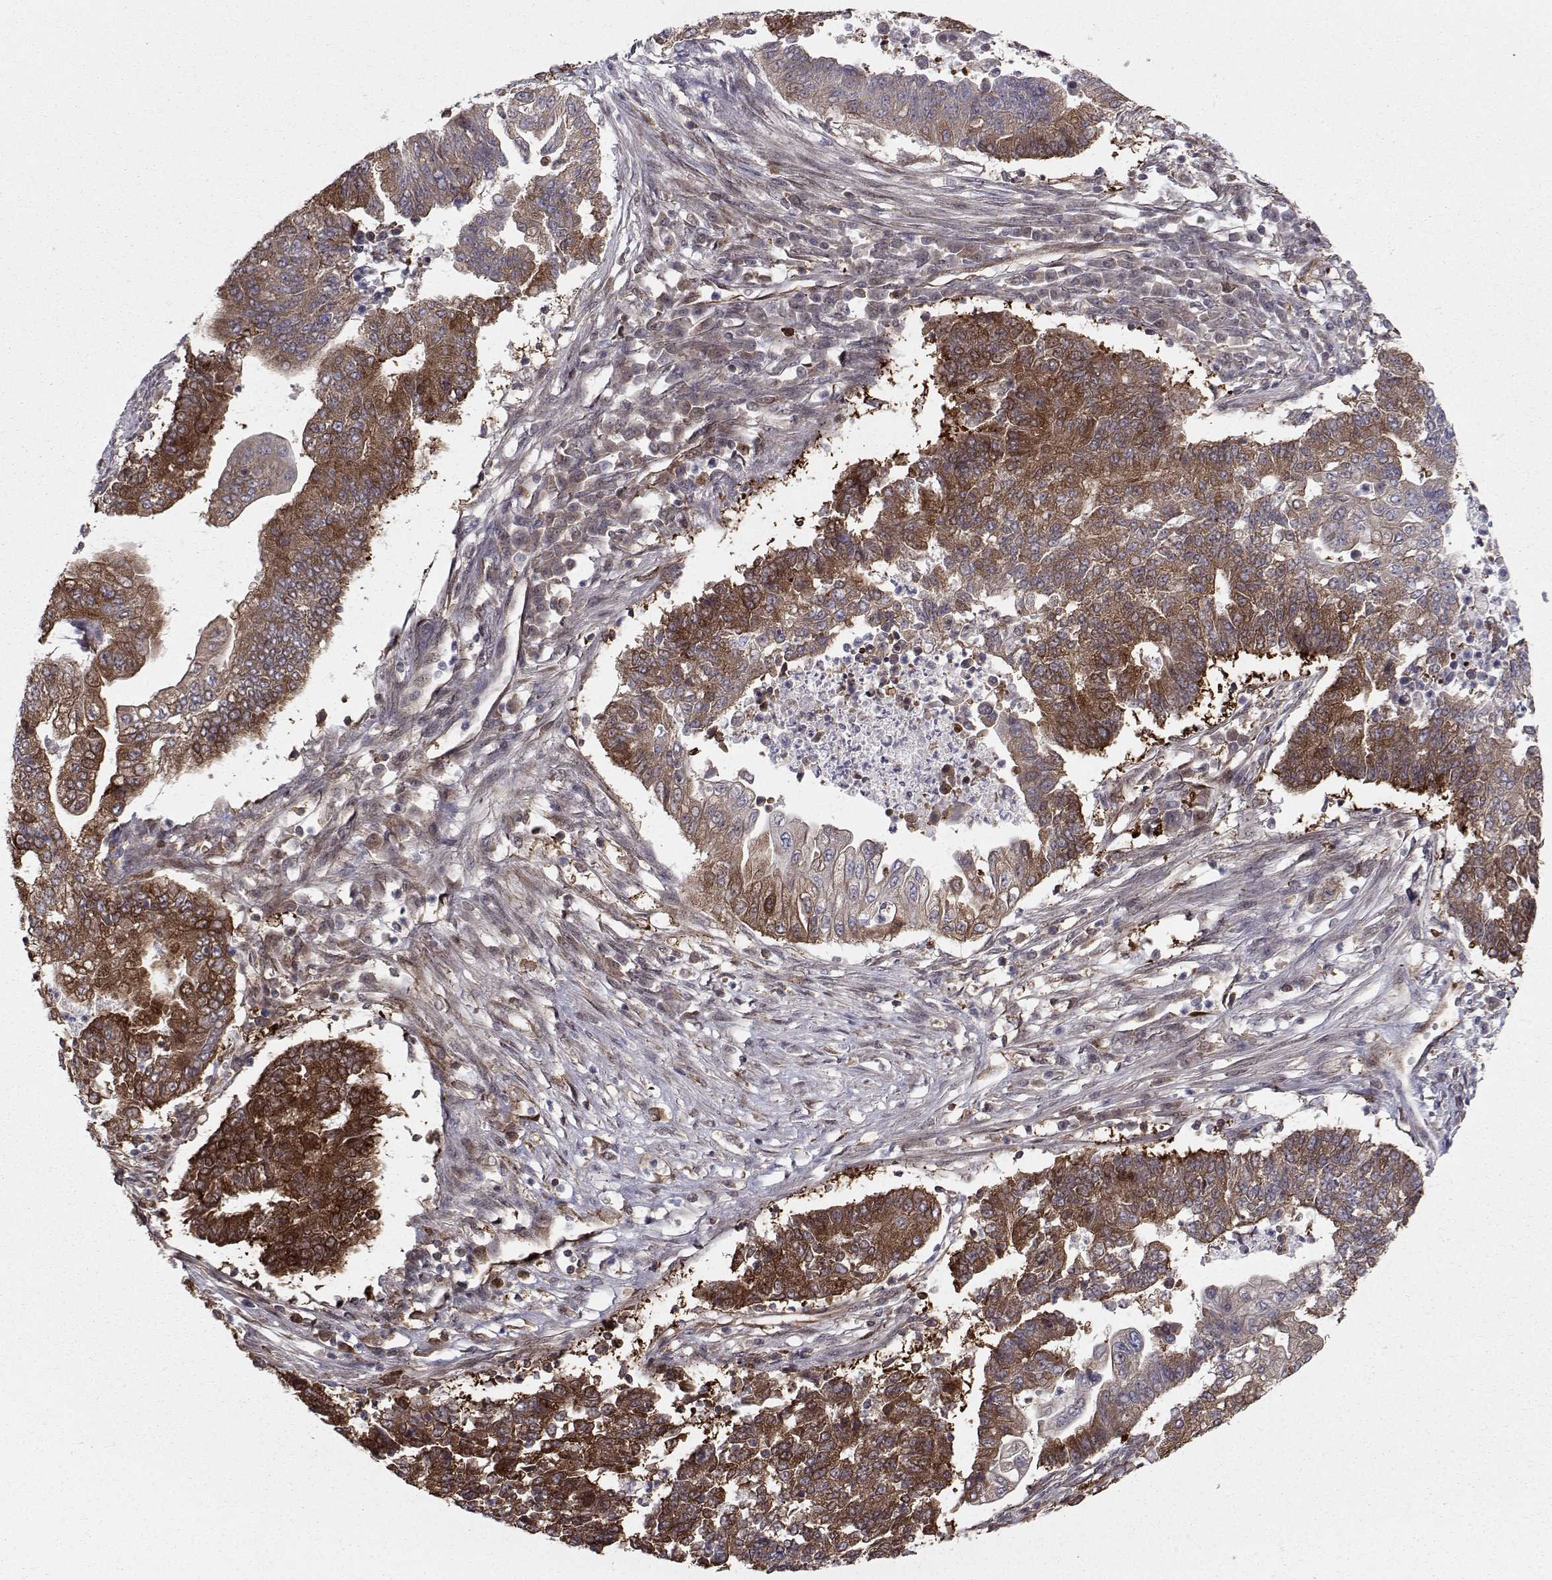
{"staining": {"intensity": "strong", "quantity": "25%-75%", "location": "cytoplasmic/membranous"}, "tissue": "endometrial cancer", "cell_type": "Tumor cells", "image_type": "cancer", "snomed": [{"axis": "morphology", "description": "Adenocarcinoma, NOS"}, {"axis": "topography", "description": "Uterus"}, {"axis": "topography", "description": "Endometrium"}], "caption": "Strong cytoplasmic/membranous staining is present in approximately 25%-75% of tumor cells in endometrial cancer.", "gene": "HSP90AB1", "patient": {"sex": "female", "age": 54}}